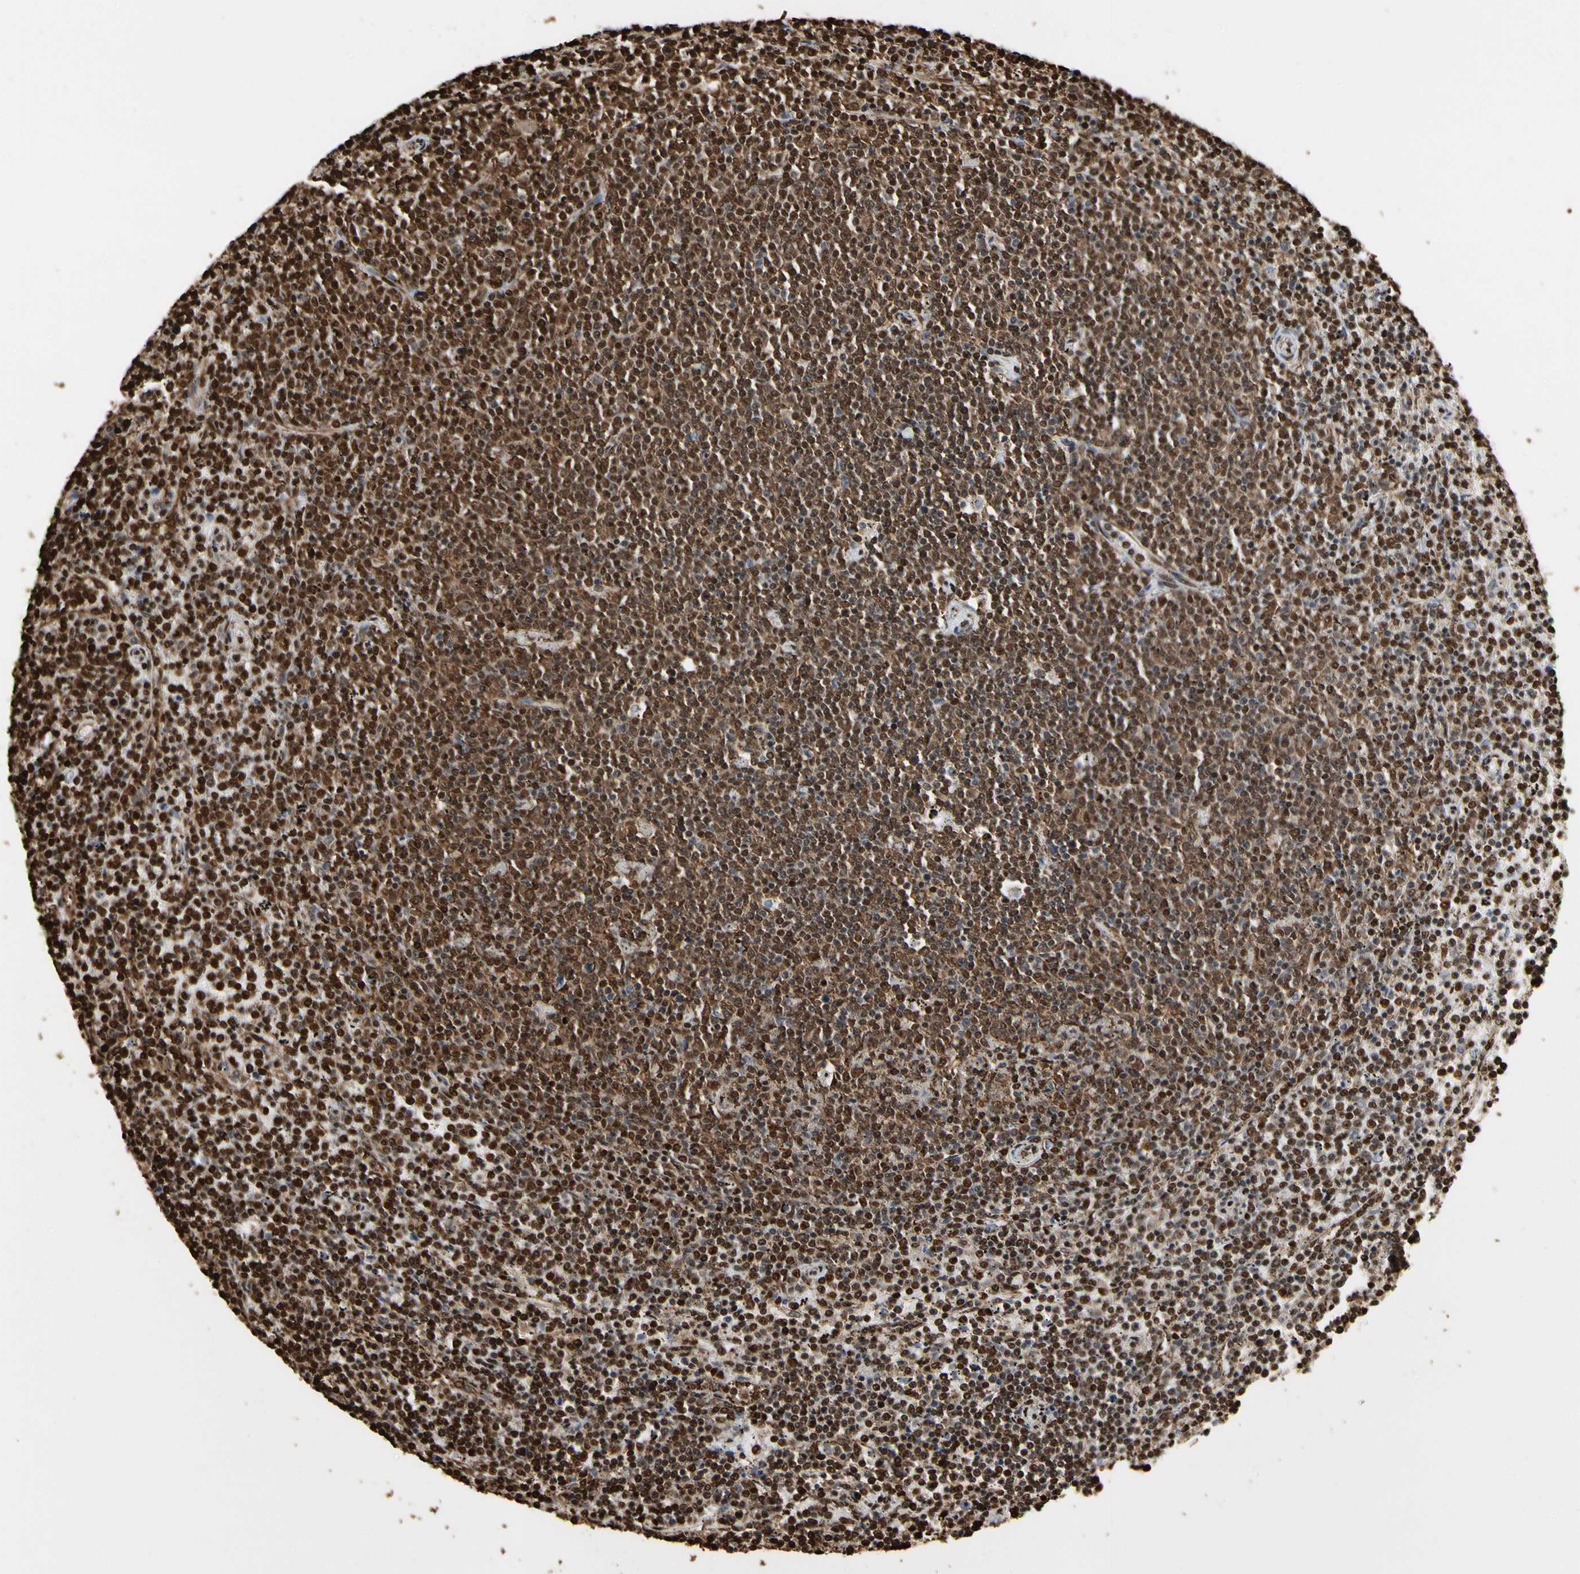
{"staining": {"intensity": "strong", "quantity": ">75%", "location": "cytoplasmic/membranous,nuclear"}, "tissue": "lymphoma", "cell_type": "Tumor cells", "image_type": "cancer", "snomed": [{"axis": "morphology", "description": "Malignant lymphoma, non-Hodgkin's type, Low grade"}, {"axis": "topography", "description": "Spleen"}], "caption": "A high amount of strong cytoplasmic/membranous and nuclear staining is appreciated in about >75% of tumor cells in lymphoma tissue.", "gene": "HNRNPK", "patient": {"sex": "female", "age": 50}}